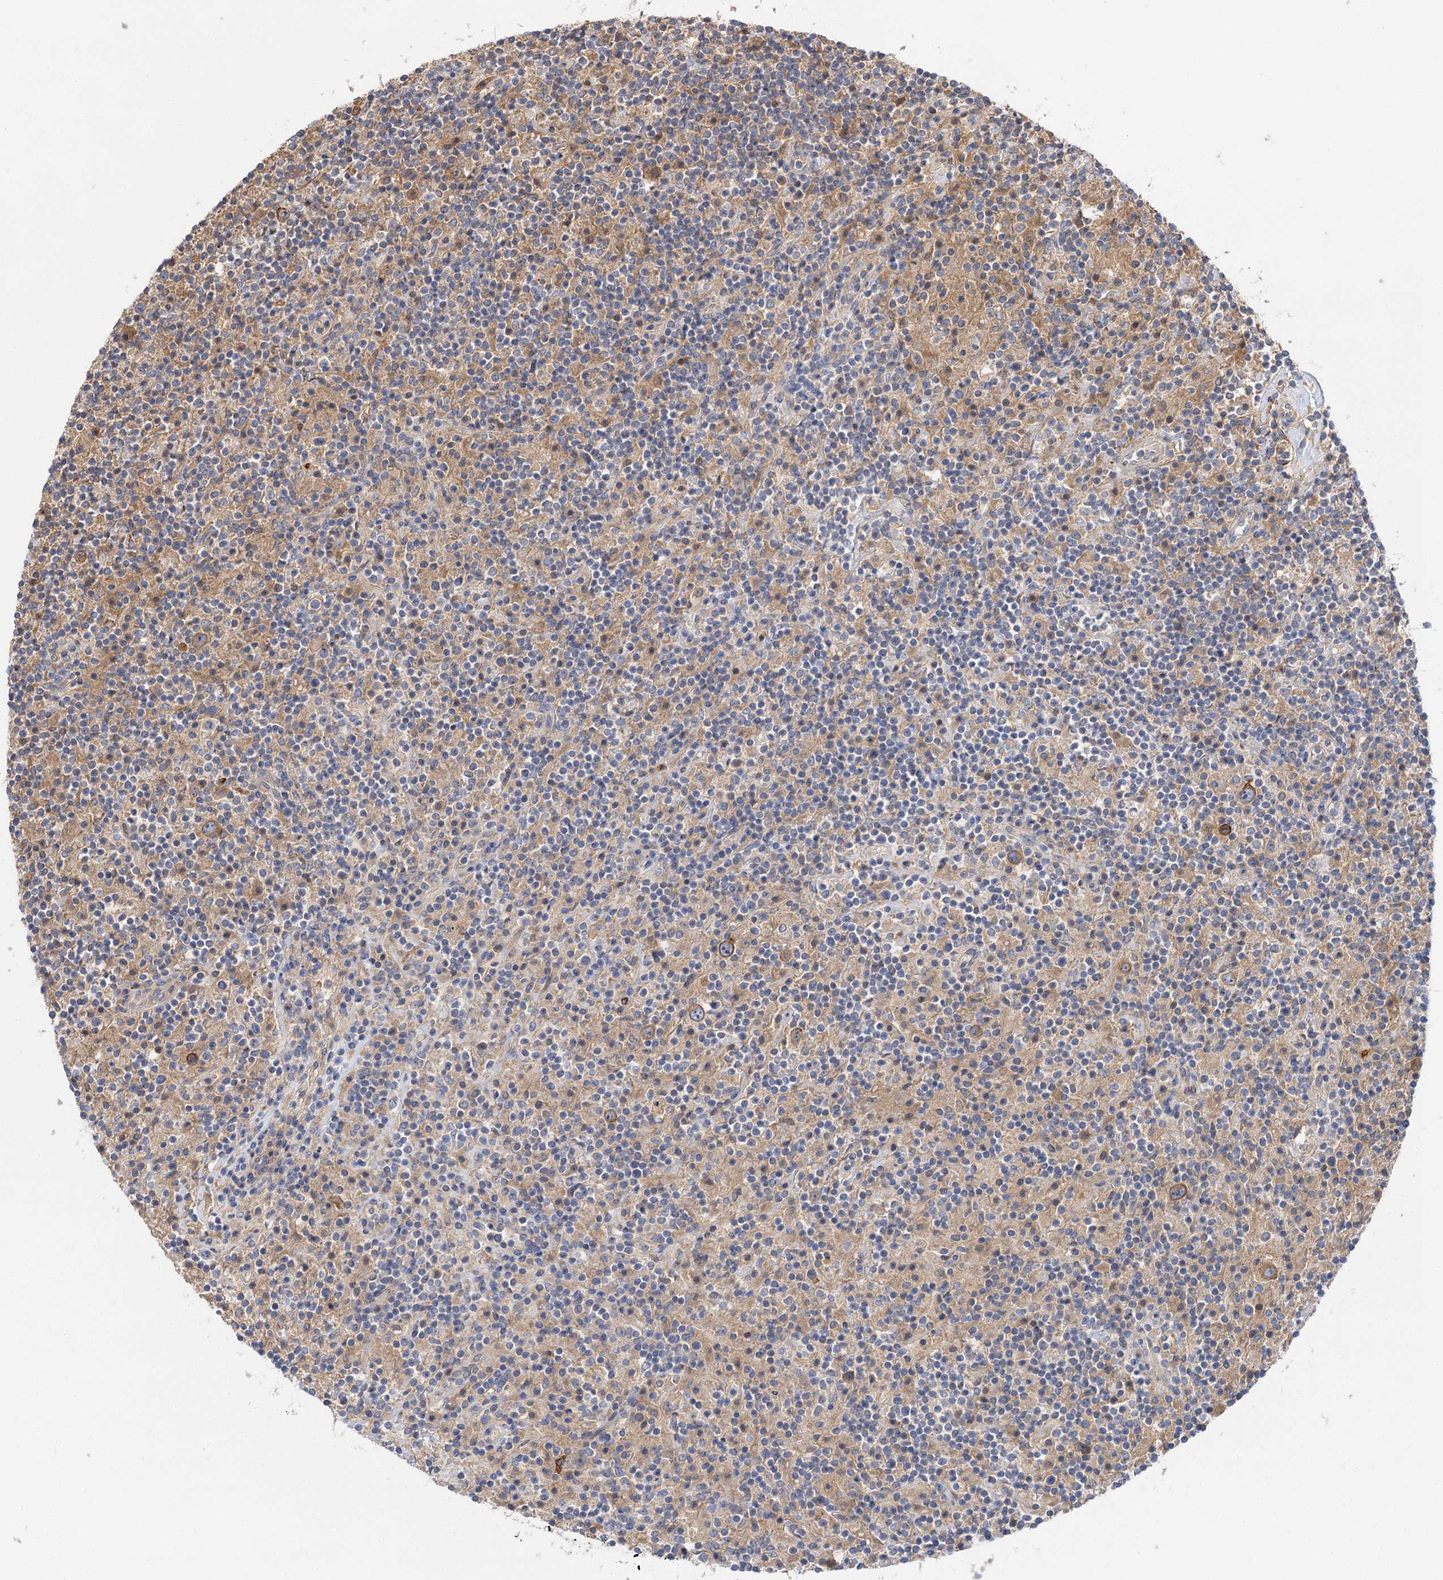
{"staining": {"intensity": "moderate", "quantity": ">75%", "location": "cytoplasmic/membranous"}, "tissue": "lymphoma", "cell_type": "Tumor cells", "image_type": "cancer", "snomed": [{"axis": "morphology", "description": "Hodgkin's disease, NOS"}, {"axis": "topography", "description": "Lymph node"}], "caption": "Brown immunohistochemical staining in human Hodgkin's disease exhibits moderate cytoplasmic/membranous expression in about >75% of tumor cells.", "gene": "PATL1", "patient": {"sex": "male", "age": 70}}